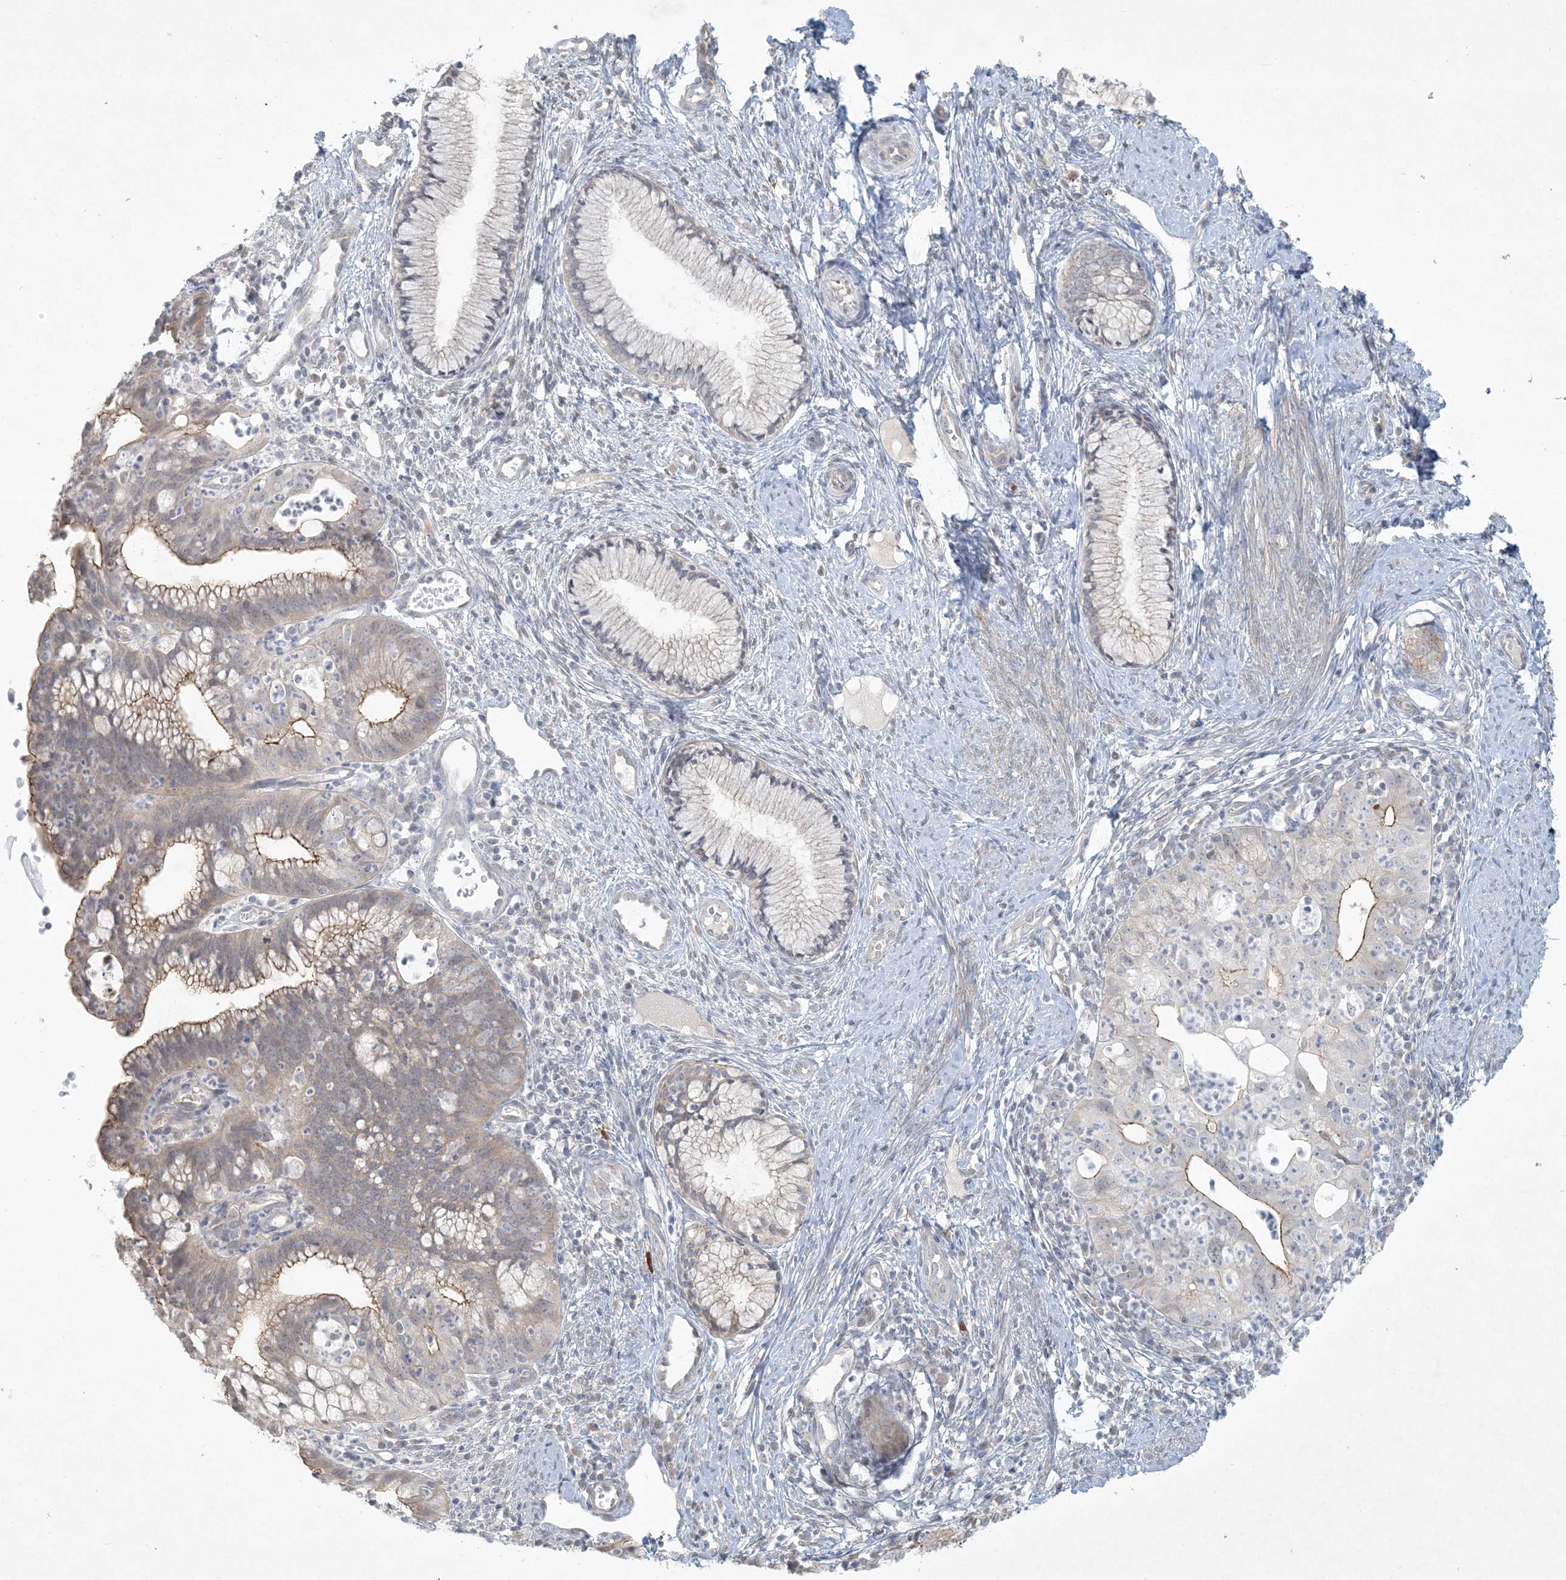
{"staining": {"intensity": "moderate", "quantity": "<25%", "location": "cytoplasmic/membranous"}, "tissue": "cervical cancer", "cell_type": "Tumor cells", "image_type": "cancer", "snomed": [{"axis": "morphology", "description": "Adenocarcinoma, NOS"}, {"axis": "topography", "description": "Cervix"}], "caption": "Protein analysis of cervical cancer (adenocarcinoma) tissue exhibits moderate cytoplasmic/membranous staining in about <25% of tumor cells.", "gene": "BCORL1", "patient": {"sex": "female", "age": 36}}